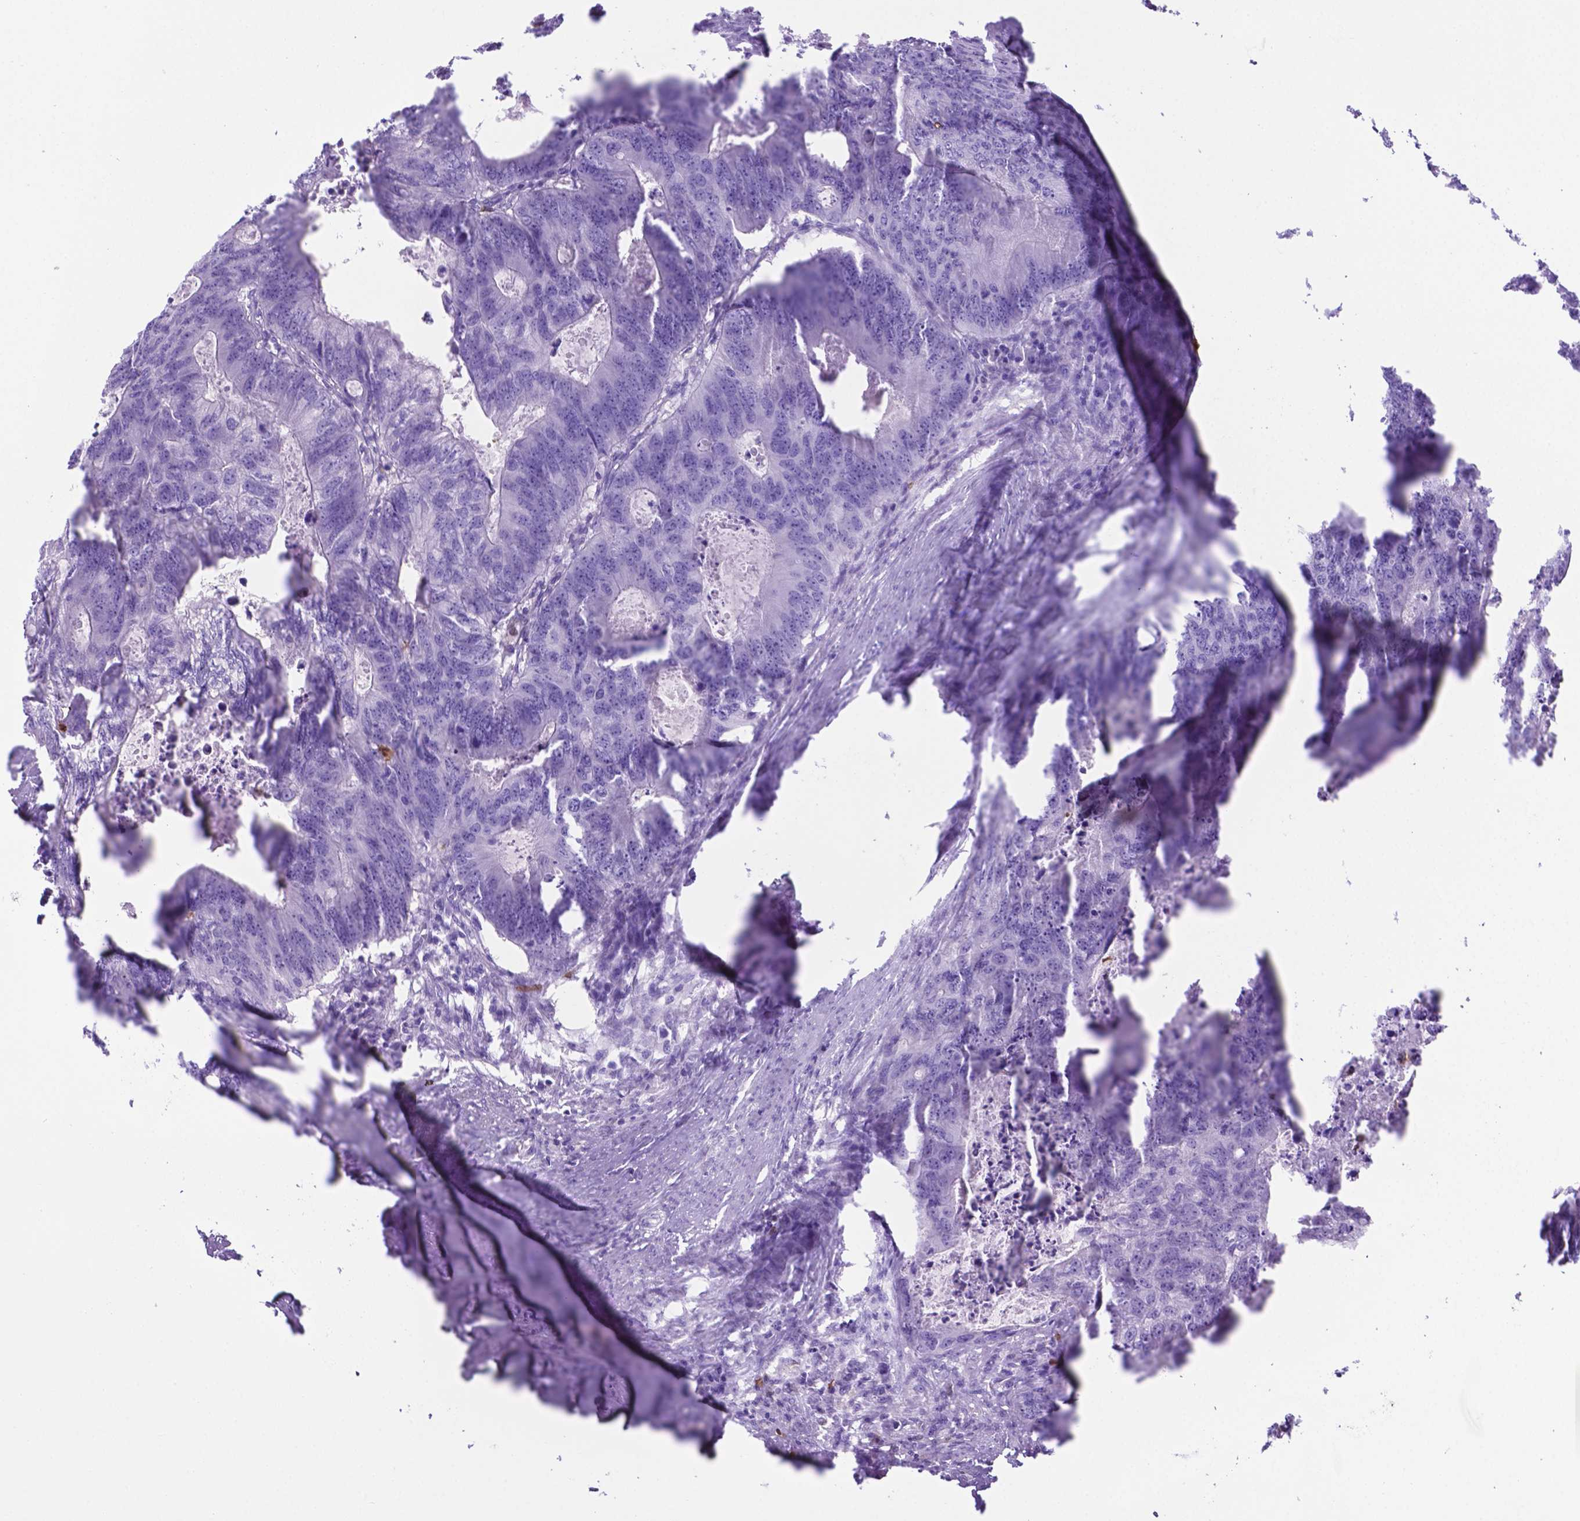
{"staining": {"intensity": "negative", "quantity": "none", "location": "none"}, "tissue": "colorectal cancer", "cell_type": "Tumor cells", "image_type": "cancer", "snomed": [{"axis": "morphology", "description": "Adenocarcinoma, NOS"}, {"axis": "topography", "description": "Colon"}], "caption": "The micrograph displays no staining of tumor cells in adenocarcinoma (colorectal).", "gene": "LZTR1", "patient": {"sex": "male", "age": 67}}